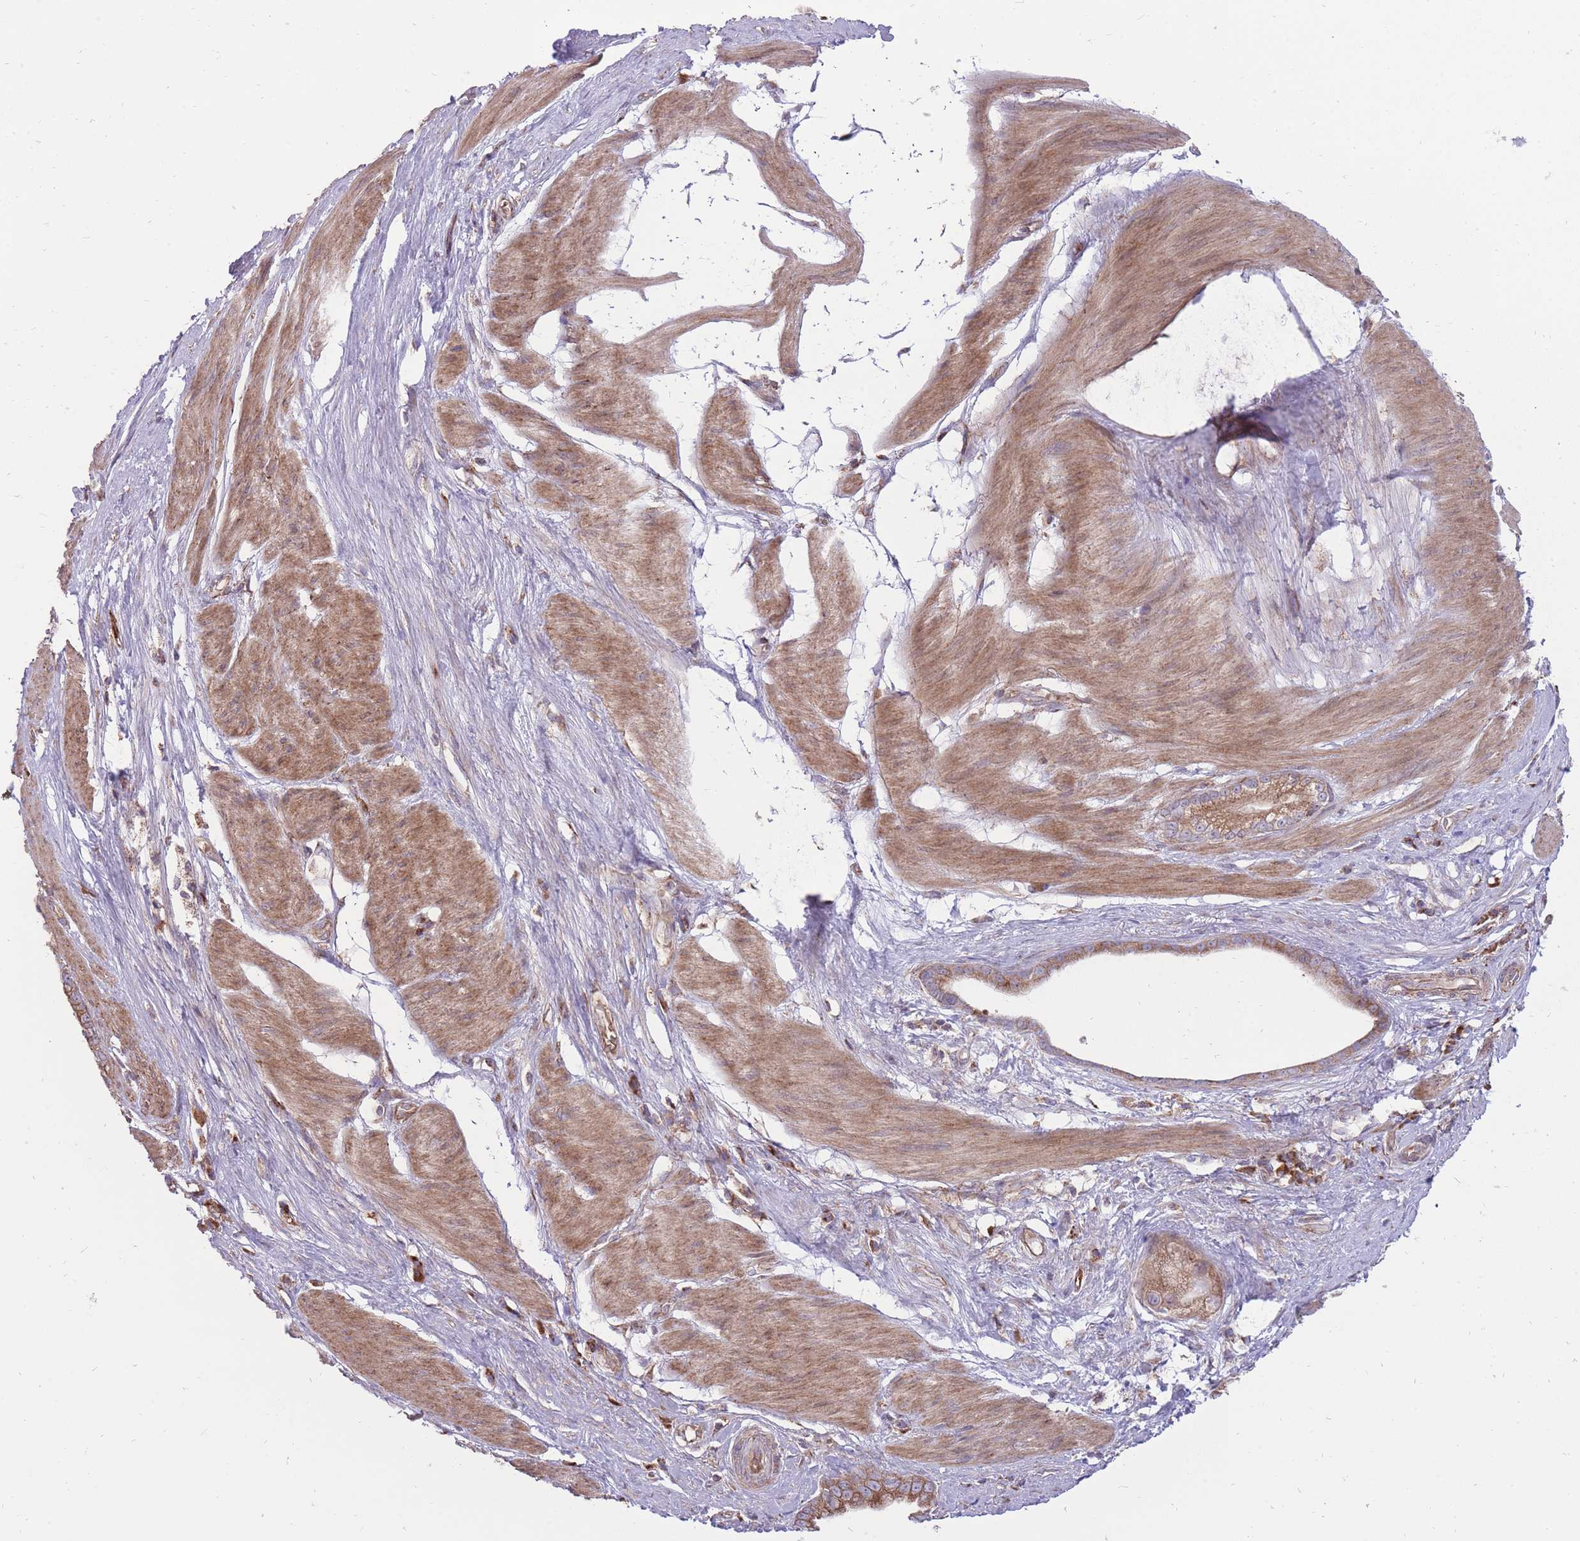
{"staining": {"intensity": "moderate", "quantity": ">75%", "location": "cytoplasmic/membranous"}, "tissue": "stomach cancer", "cell_type": "Tumor cells", "image_type": "cancer", "snomed": [{"axis": "morphology", "description": "Adenocarcinoma, NOS"}, {"axis": "topography", "description": "Stomach"}], "caption": "Stomach cancer (adenocarcinoma) stained with a brown dye demonstrates moderate cytoplasmic/membranous positive positivity in approximately >75% of tumor cells.", "gene": "ANKRD10", "patient": {"sex": "male", "age": 55}}